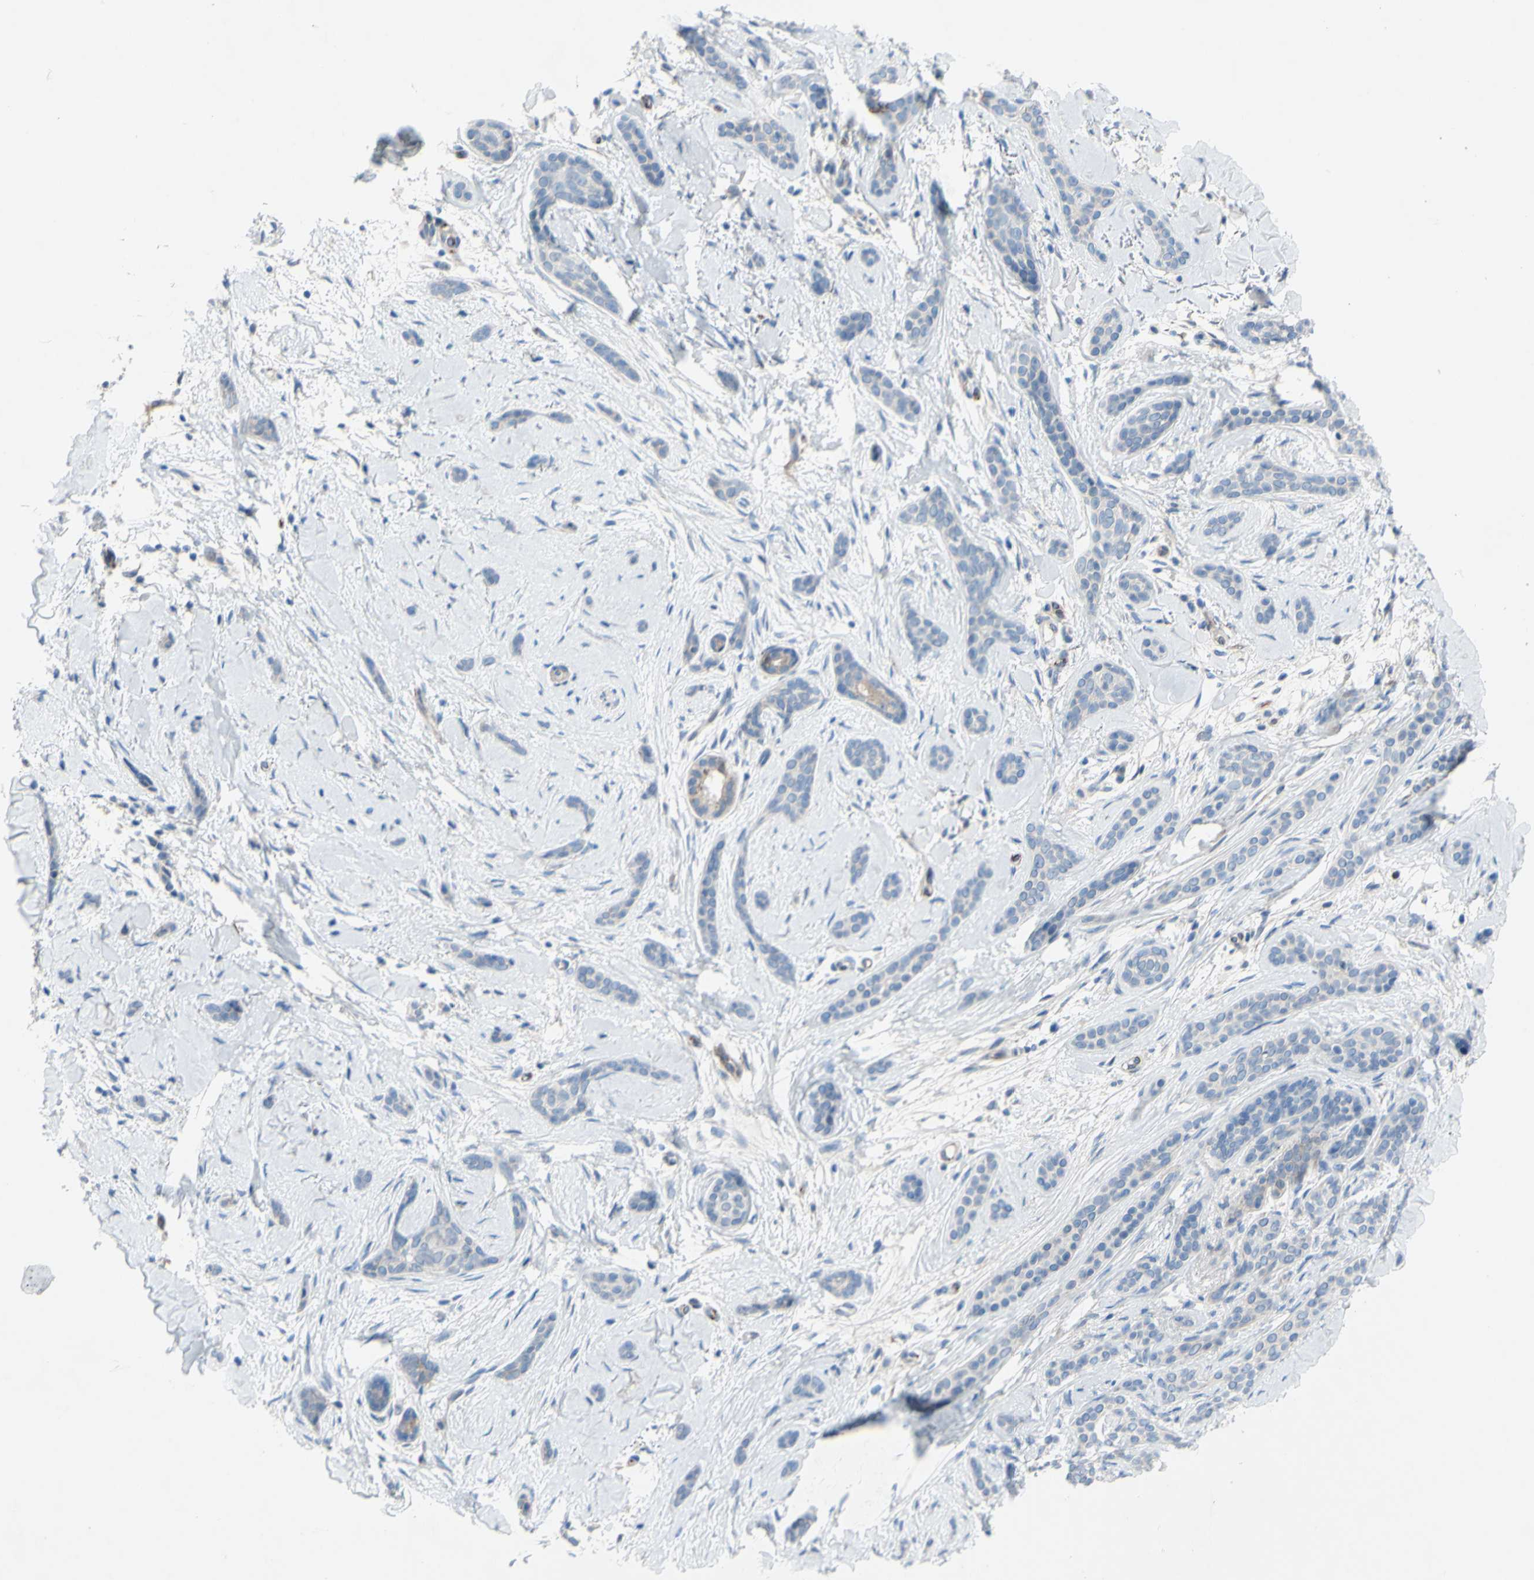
{"staining": {"intensity": "negative", "quantity": "none", "location": "none"}, "tissue": "skin cancer", "cell_type": "Tumor cells", "image_type": "cancer", "snomed": [{"axis": "morphology", "description": "Basal cell carcinoma"}, {"axis": "morphology", "description": "Adnexal tumor, benign"}, {"axis": "topography", "description": "Skin"}], "caption": "Immunohistochemical staining of skin cancer (benign adnexal tumor) exhibits no significant staining in tumor cells.", "gene": "CDCP1", "patient": {"sex": "female", "age": 42}}